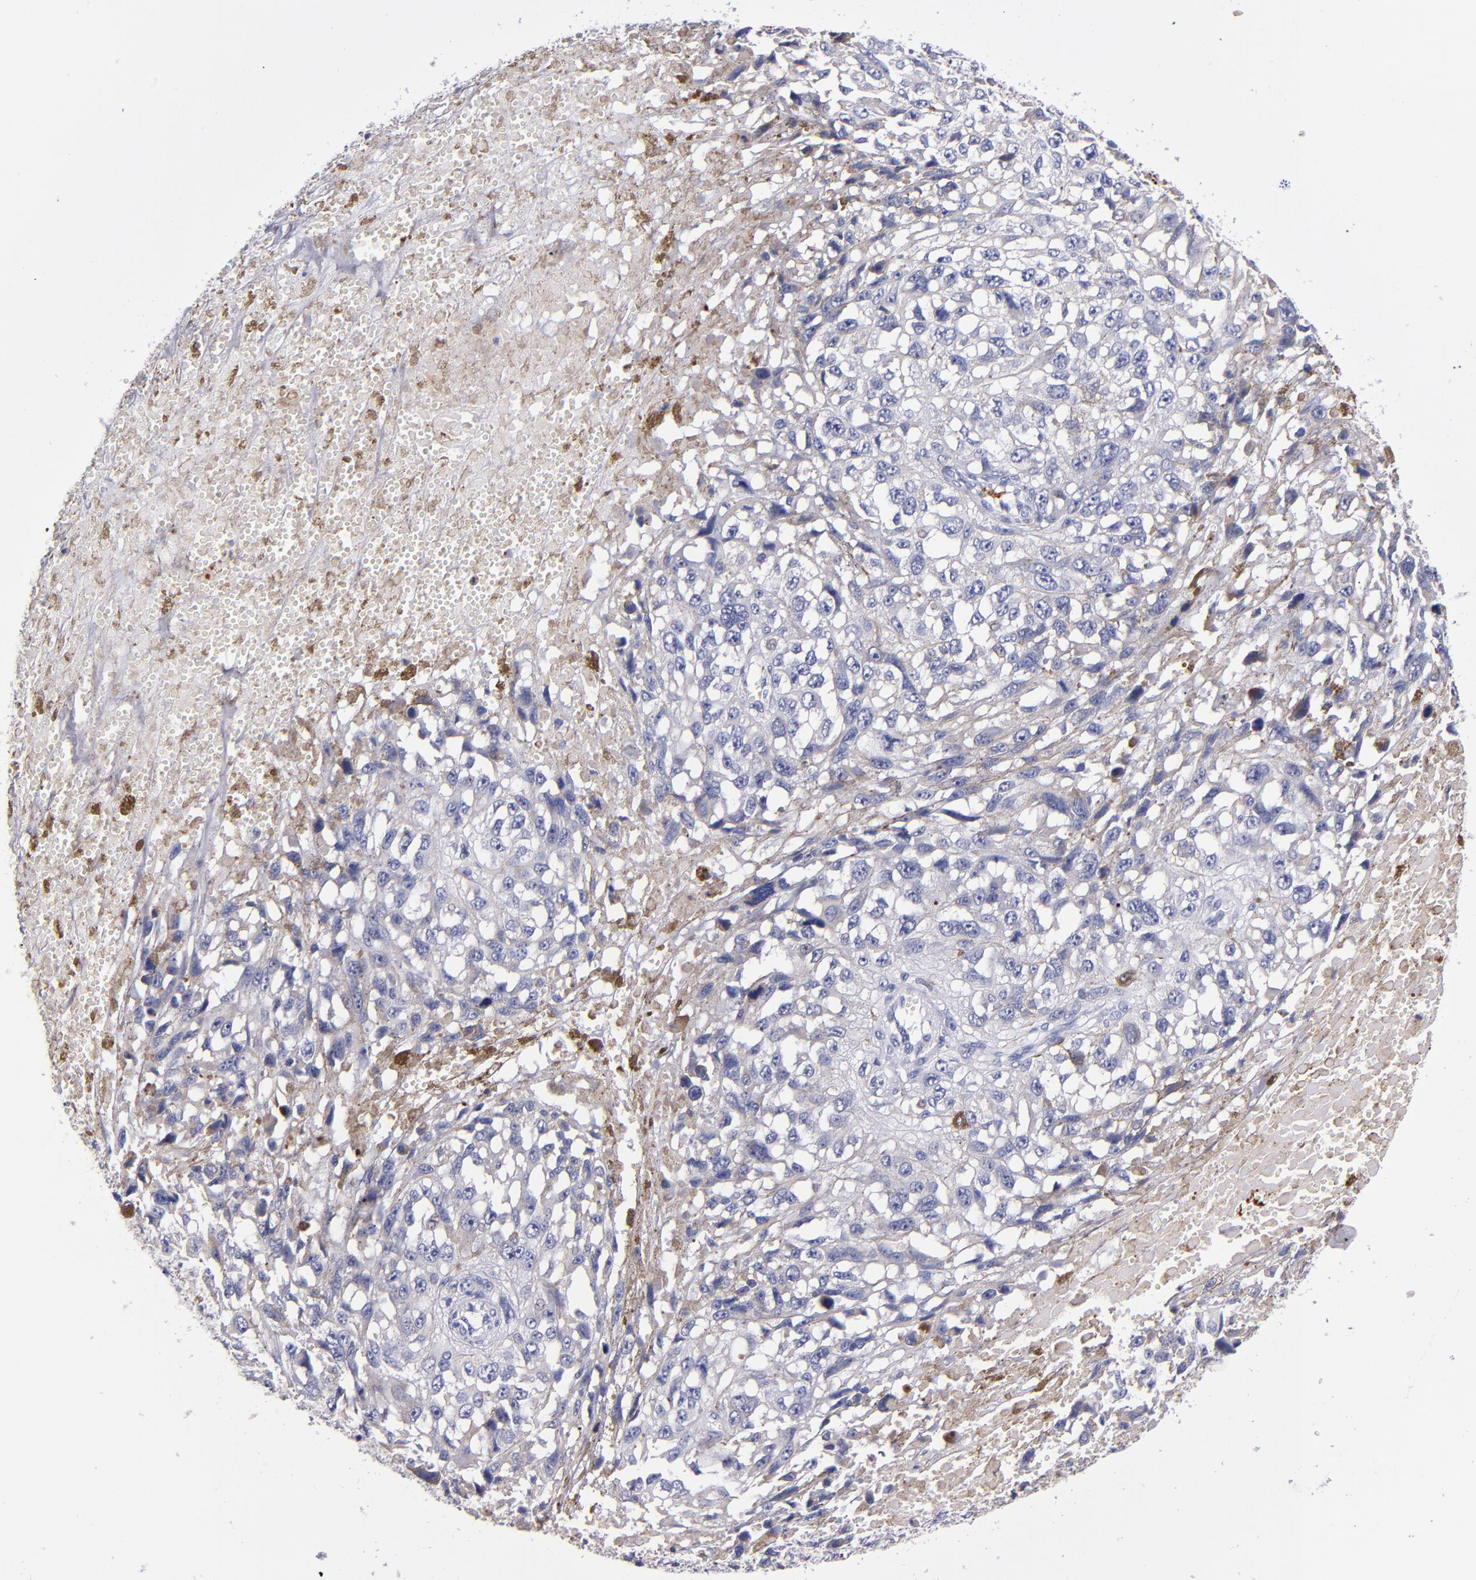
{"staining": {"intensity": "negative", "quantity": "none", "location": "none"}, "tissue": "melanoma", "cell_type": "Tumor cells", "image_type": "cancer", "snomed": [{"axis": "morphology", "description": "Malignant melanoma, Metastatic site"}, {"axis": "topography", "description": "Lymph node"}], "caption": "There is no significant staining in tumor cells of malignant melanoma (metastatic site).", "gene": "SELP", "patient": {"sex": "male", "age": 59}}